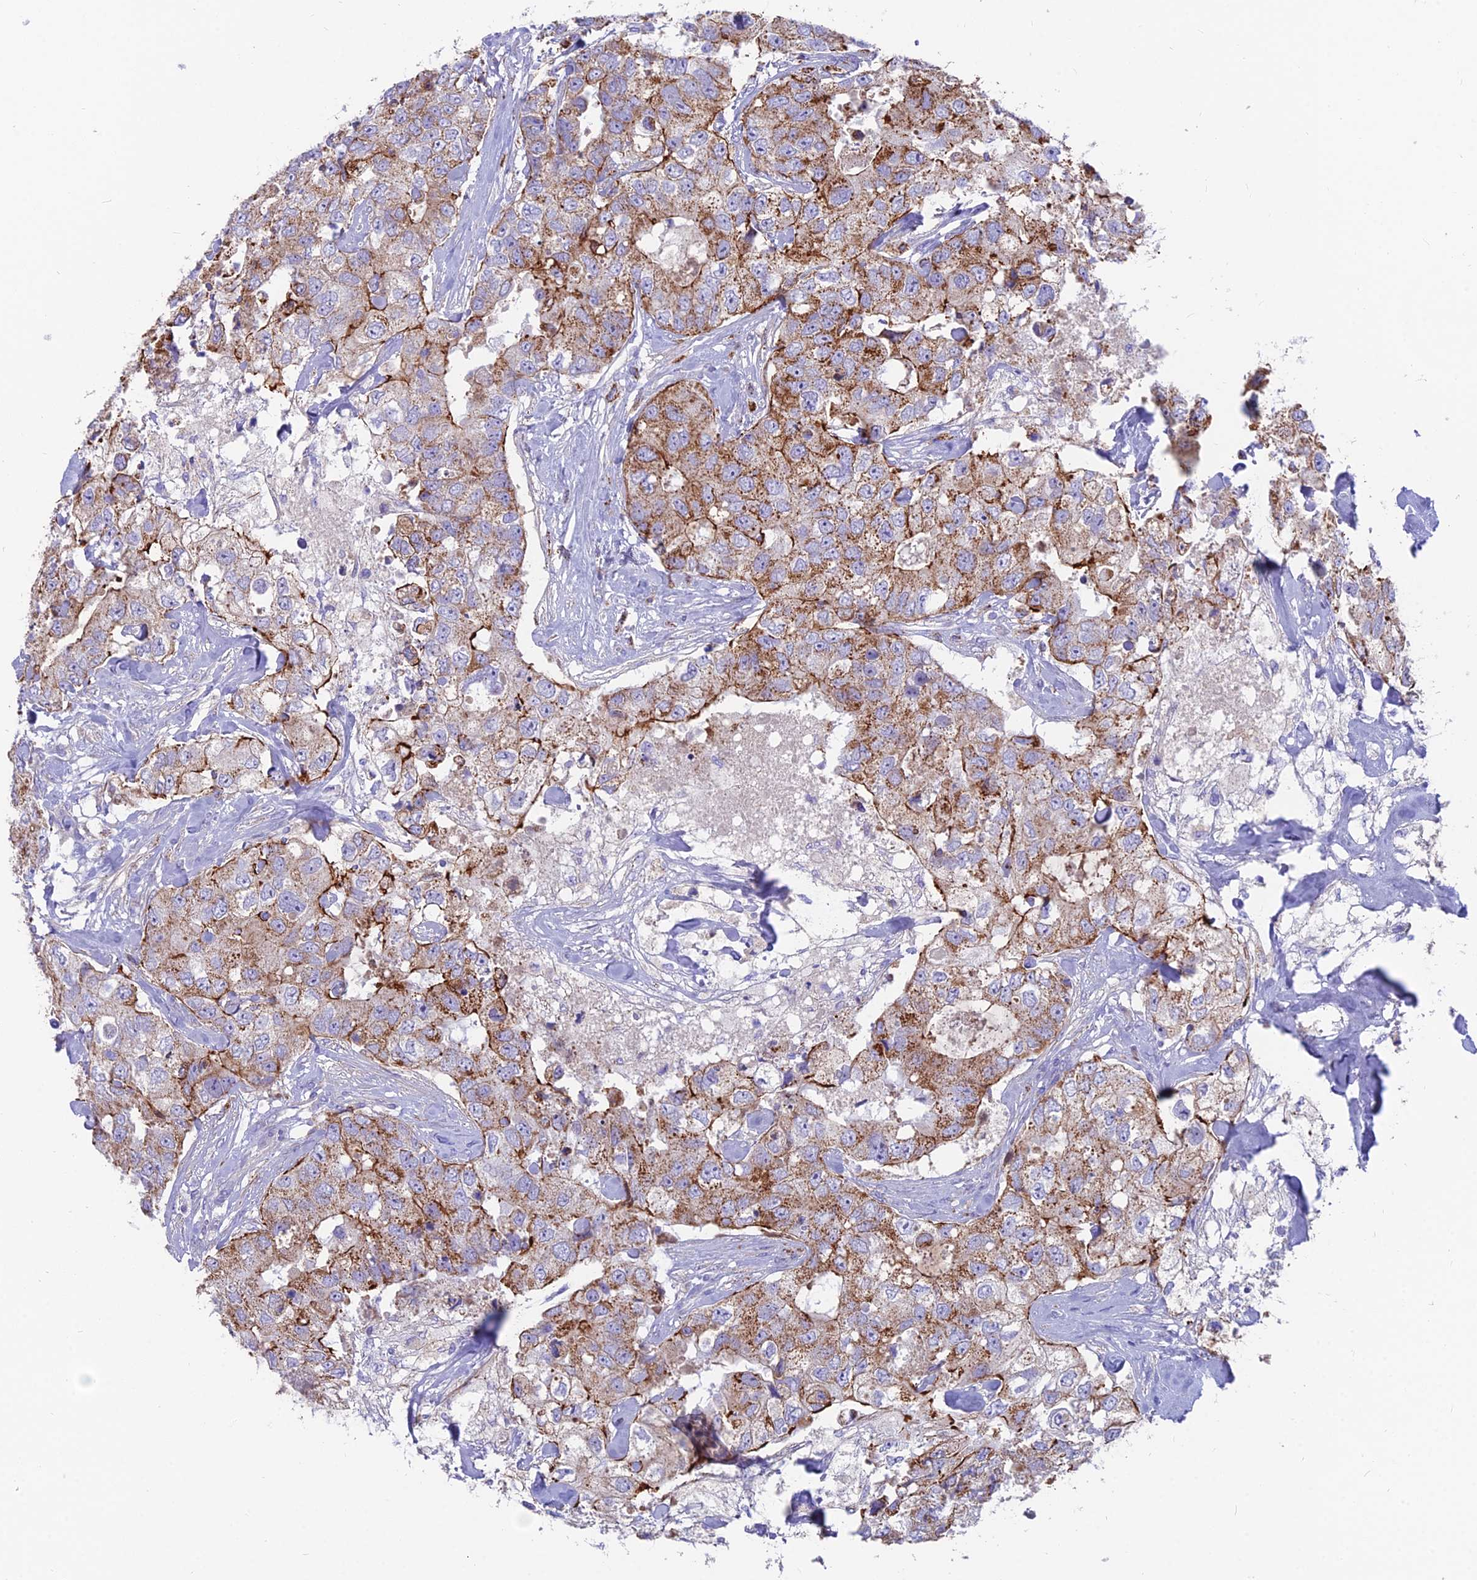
{"staining": {"intensity": "moderate", "quantity": ">75%", "location": "cytoplasmic/membranous"}, "tissue": "breast cancer", "cell_type": "Tumor cells", "image_type": "cancer", "snomed": [{"axis": "morphology", "description": "Duct carcinoma"}, {"axis": "topography", "description": "Breast"}], "caption": "Tumor cells display moderate cytoplasmic/membranous positivity in about >75% of cells in infiltrating ductal carcinoma (breast).", "gene": "TIGD6", "patient": {"sex": "female", "age": 62}}